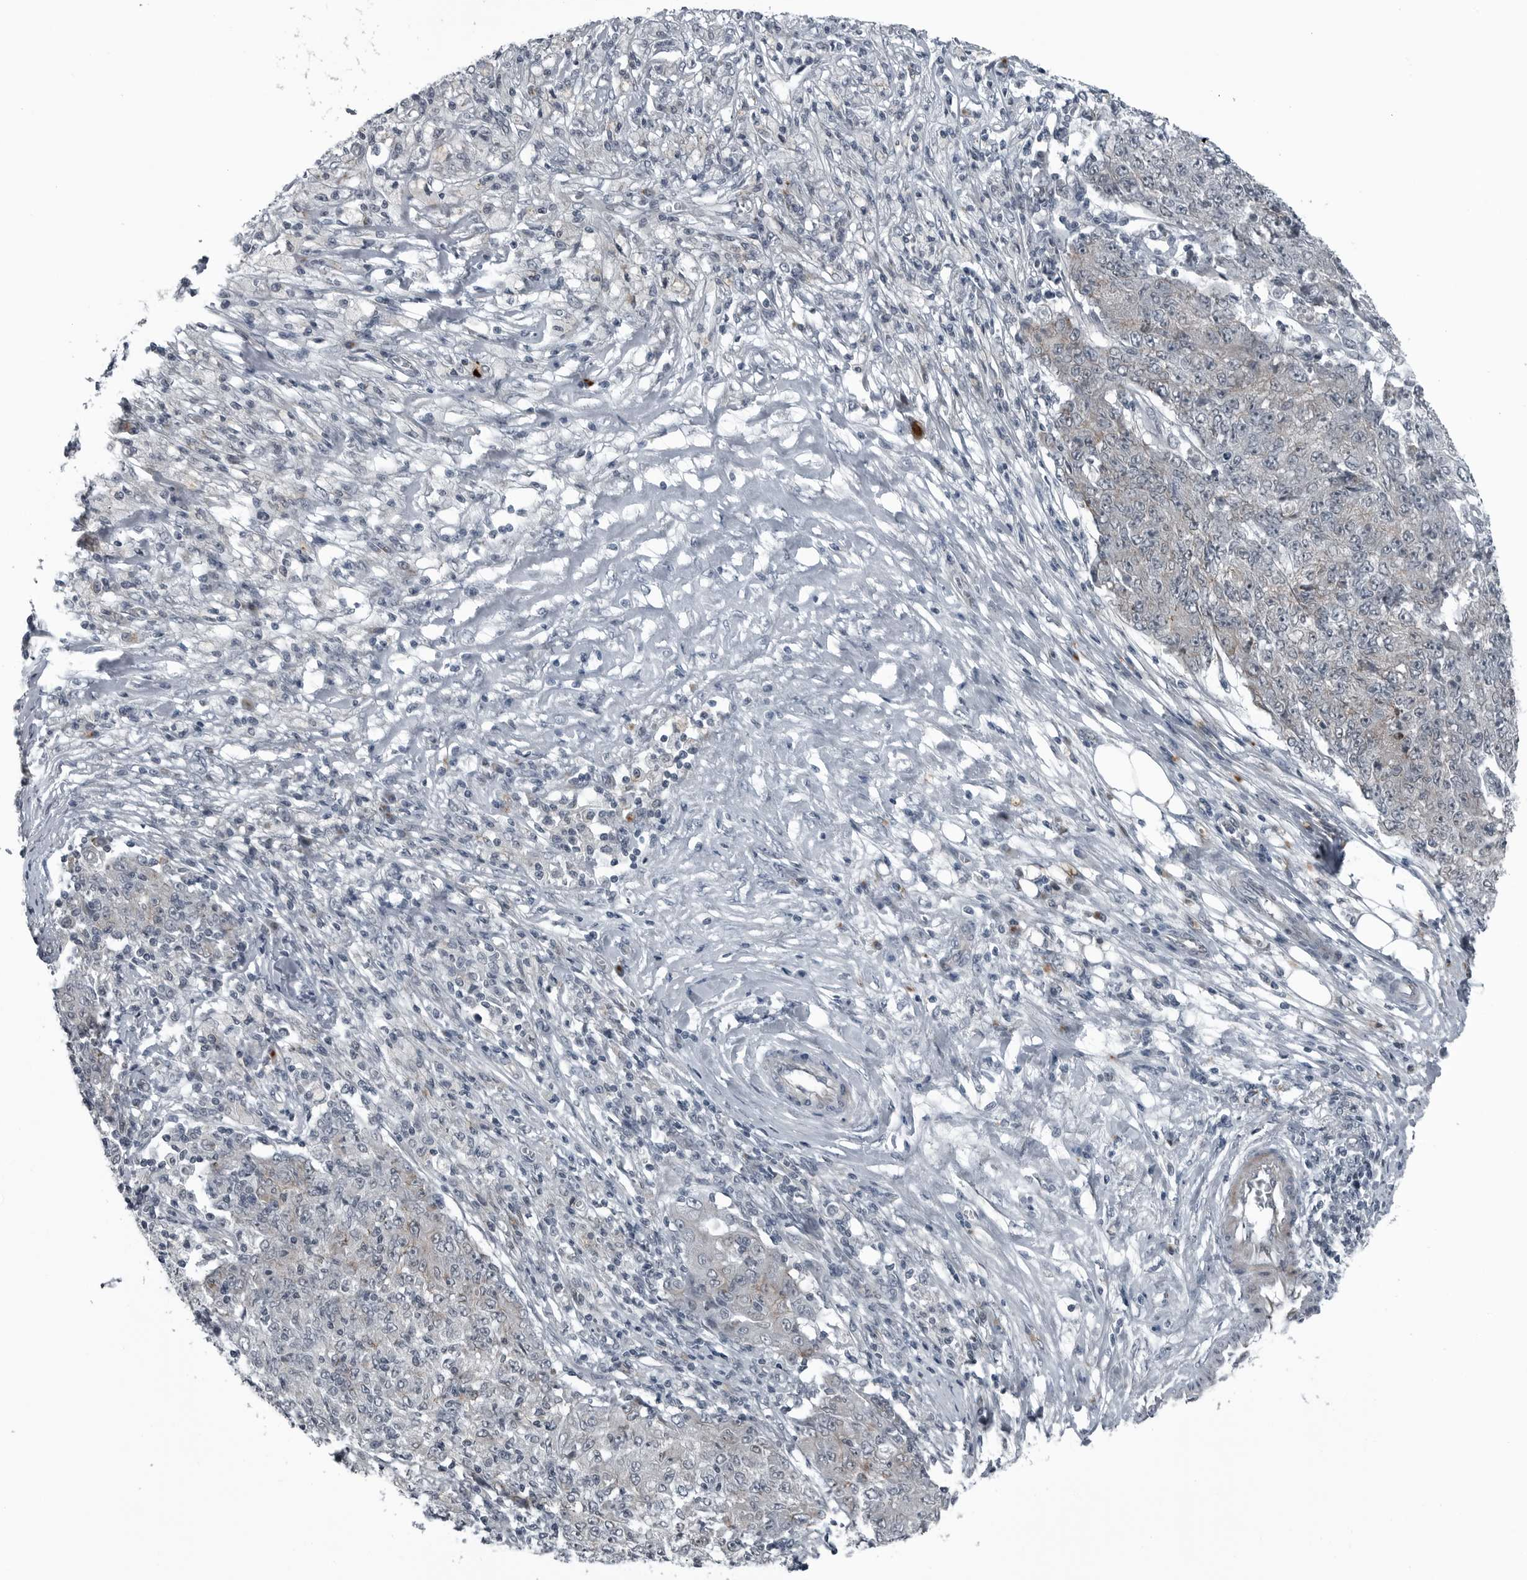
{"staining": {"intensity": "weak", "quantity": "<25%", "location": "cytoplasmic/membranous"}, "tissue": "ovarian cancer", "cell_type": "Tumor cells", "image_type": "cancer", "snomed": [{"axis": "morphology", "description": "Carcinoma, endometroid"}, {"axis": "topography", "description": "Ovary"}], "caption": "This photomicrograph is of ovarian endometroid carcinoma stained with immunohistochemistry (IHC) to label a protein in brown with the nuclei are counter-stained blue. There is no positivity in tumor cells. Nuclei are stained in blue.", "gene": "GAK", "patient": {"sex": "female", "age": 42}}